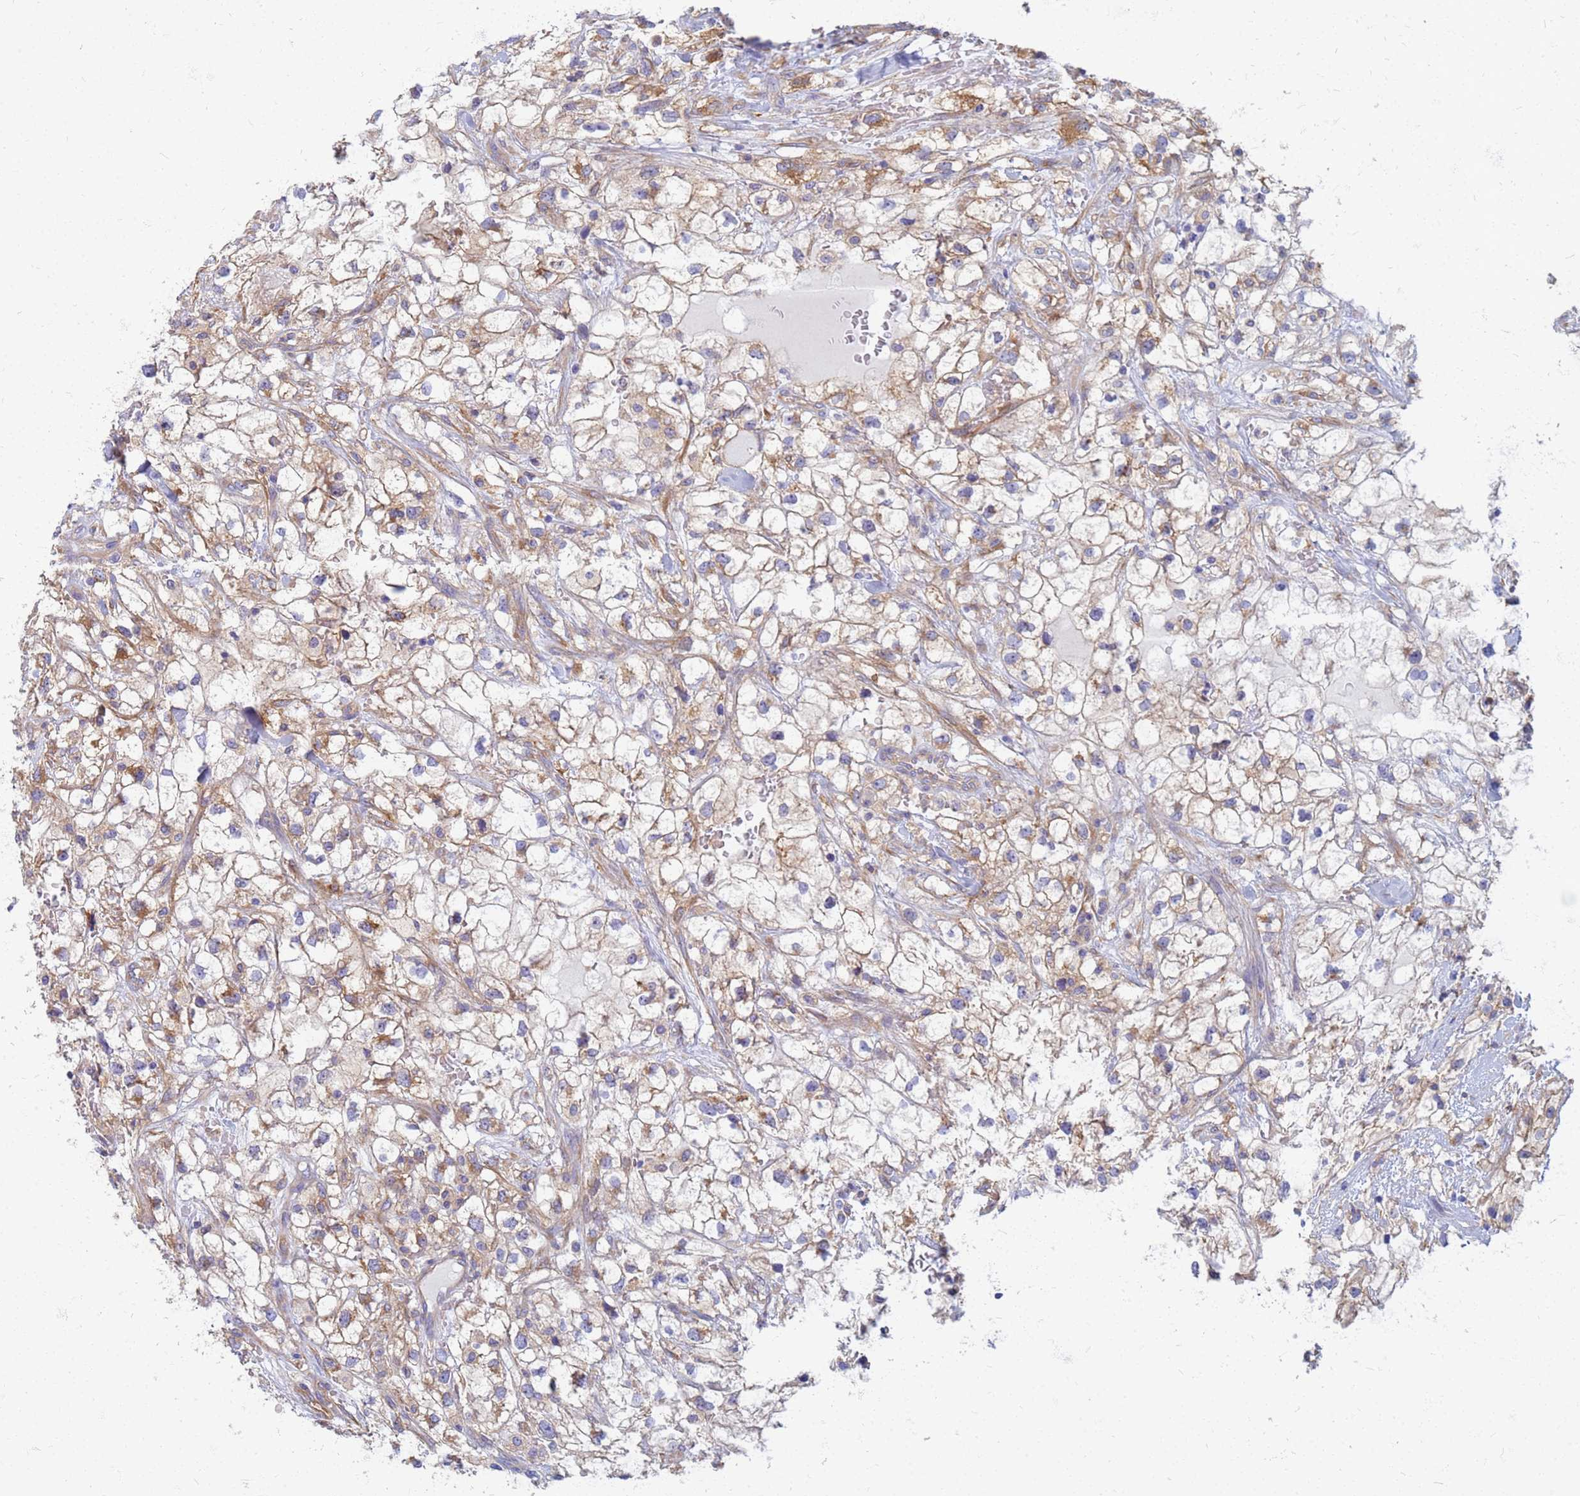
{"staining": {"intensity": "weak", "quantity": "25%-75%", "location": "cytoplasmic/membranous"}, "tissue": "renal cancer", "cell_type": "Tumor cells", "image_type": "cancer", "snomed": [{"axis": "morphology", "description": "Adenocarcinoma, NOS"}, {"axis": "topography", "description": "Kidney"}], "caption": "Weak cytoplasmic/membranous positivity is present in about 25%-75% of tumor cells in renal adenocarcinoma.", "gene": "EEA1", "patient": {"sex": "male", "age": 59}}